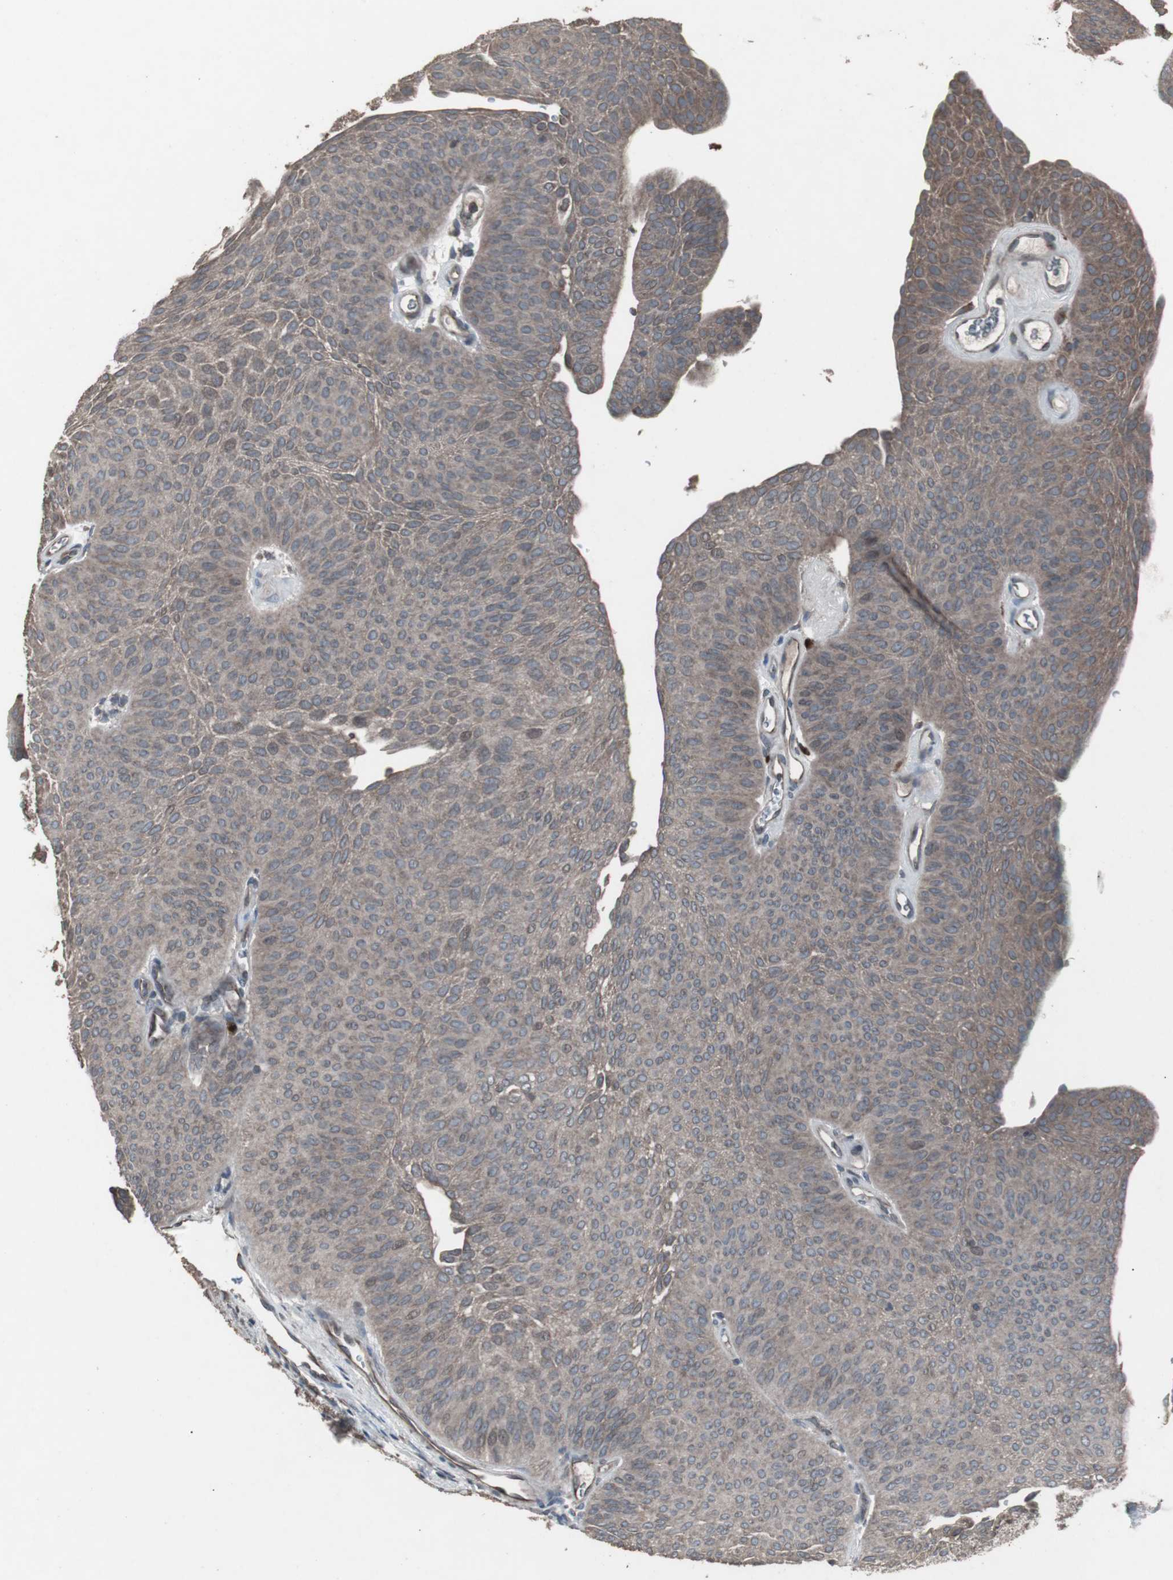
{"staining": {"intensity": "weak", "quantity": ">75%", "location": "cytoplasmic/membranous"}, "tissue": "urothelial cancer", "cell_type": "Tumor cells", "image_type": "cancer", "snomed": [{"axis": "morphology", "description": "Urothelial carcinoma, Low grade"}, {"axis": "topography", "description": "Urinary bladder"}], "caption": "DAB immunohistochemical staining of human urothelial carcinoma (low-grade) demonstrates weak cytoplasmic/membranous protein expression in about >75% of tumor cells.", "gene": "SSTR2", "patient": {"sex": "female", "age": 60}}